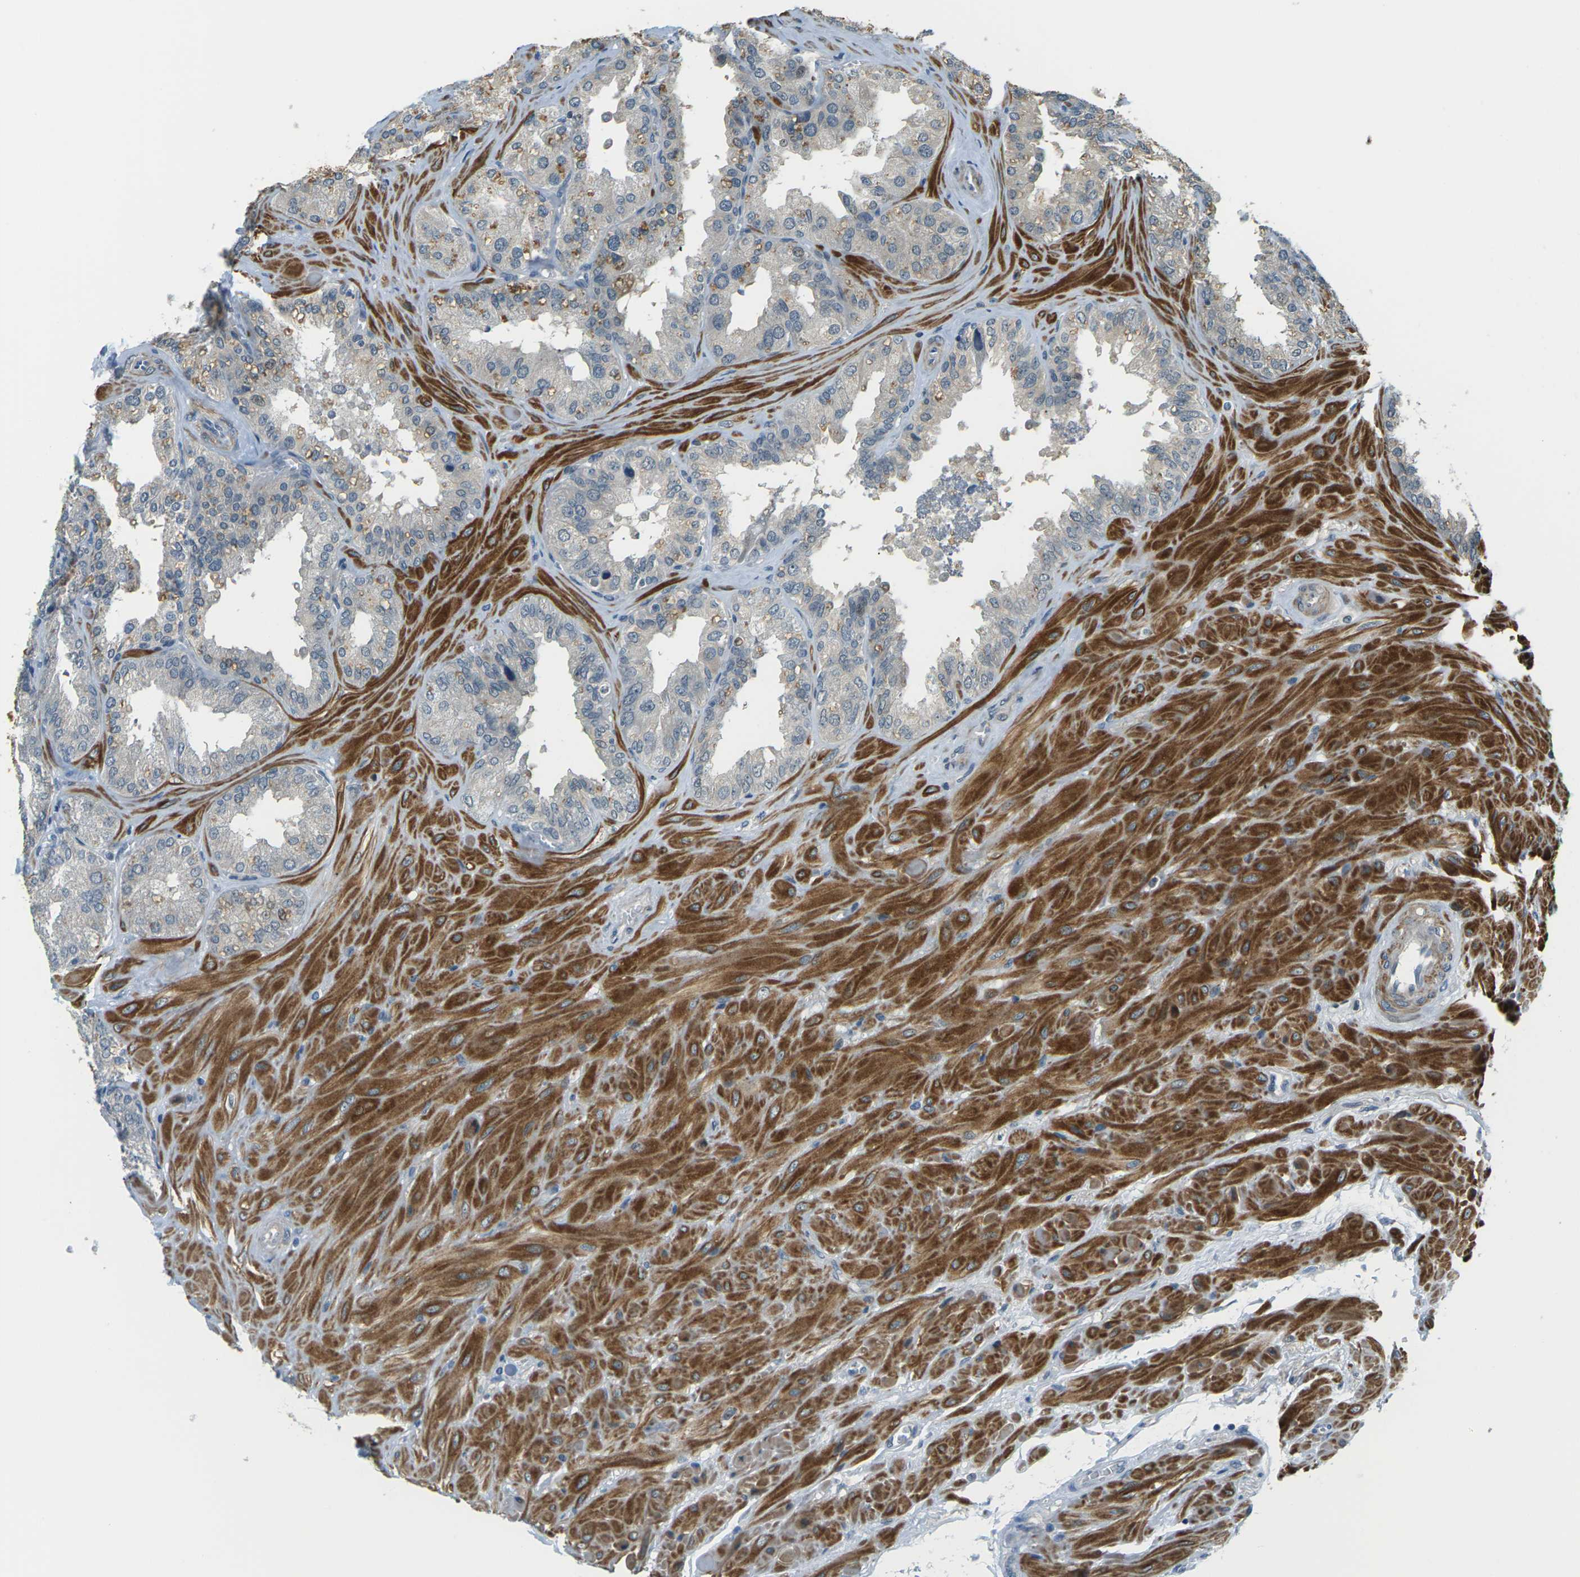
{"staining": {"intensity": "negative", "quantity": "none", "location": "none"}, "tissue": "seminal vesicle", "cell_type": "Glandular cells", "image_type": "normal", "snomed": [{"axis": "morphology", "description": "Normal tissue, NOS"}, {"axis": "topography", "description": "Prostate"}, {"axis": "topography", "description": "Seminal veicle"}], "caption": "A high-resolution micrograph shows IHC staining of unremarkable seminal vesicle, which reveals no significant staining in glandular cells. (DAB (3,3'-diaminobenzidine) immunohistochemistry (IHC) with hematoxylin counter stain).", "gene": "SLC13A3", "patient": {"sex": "male", "age": 51}}